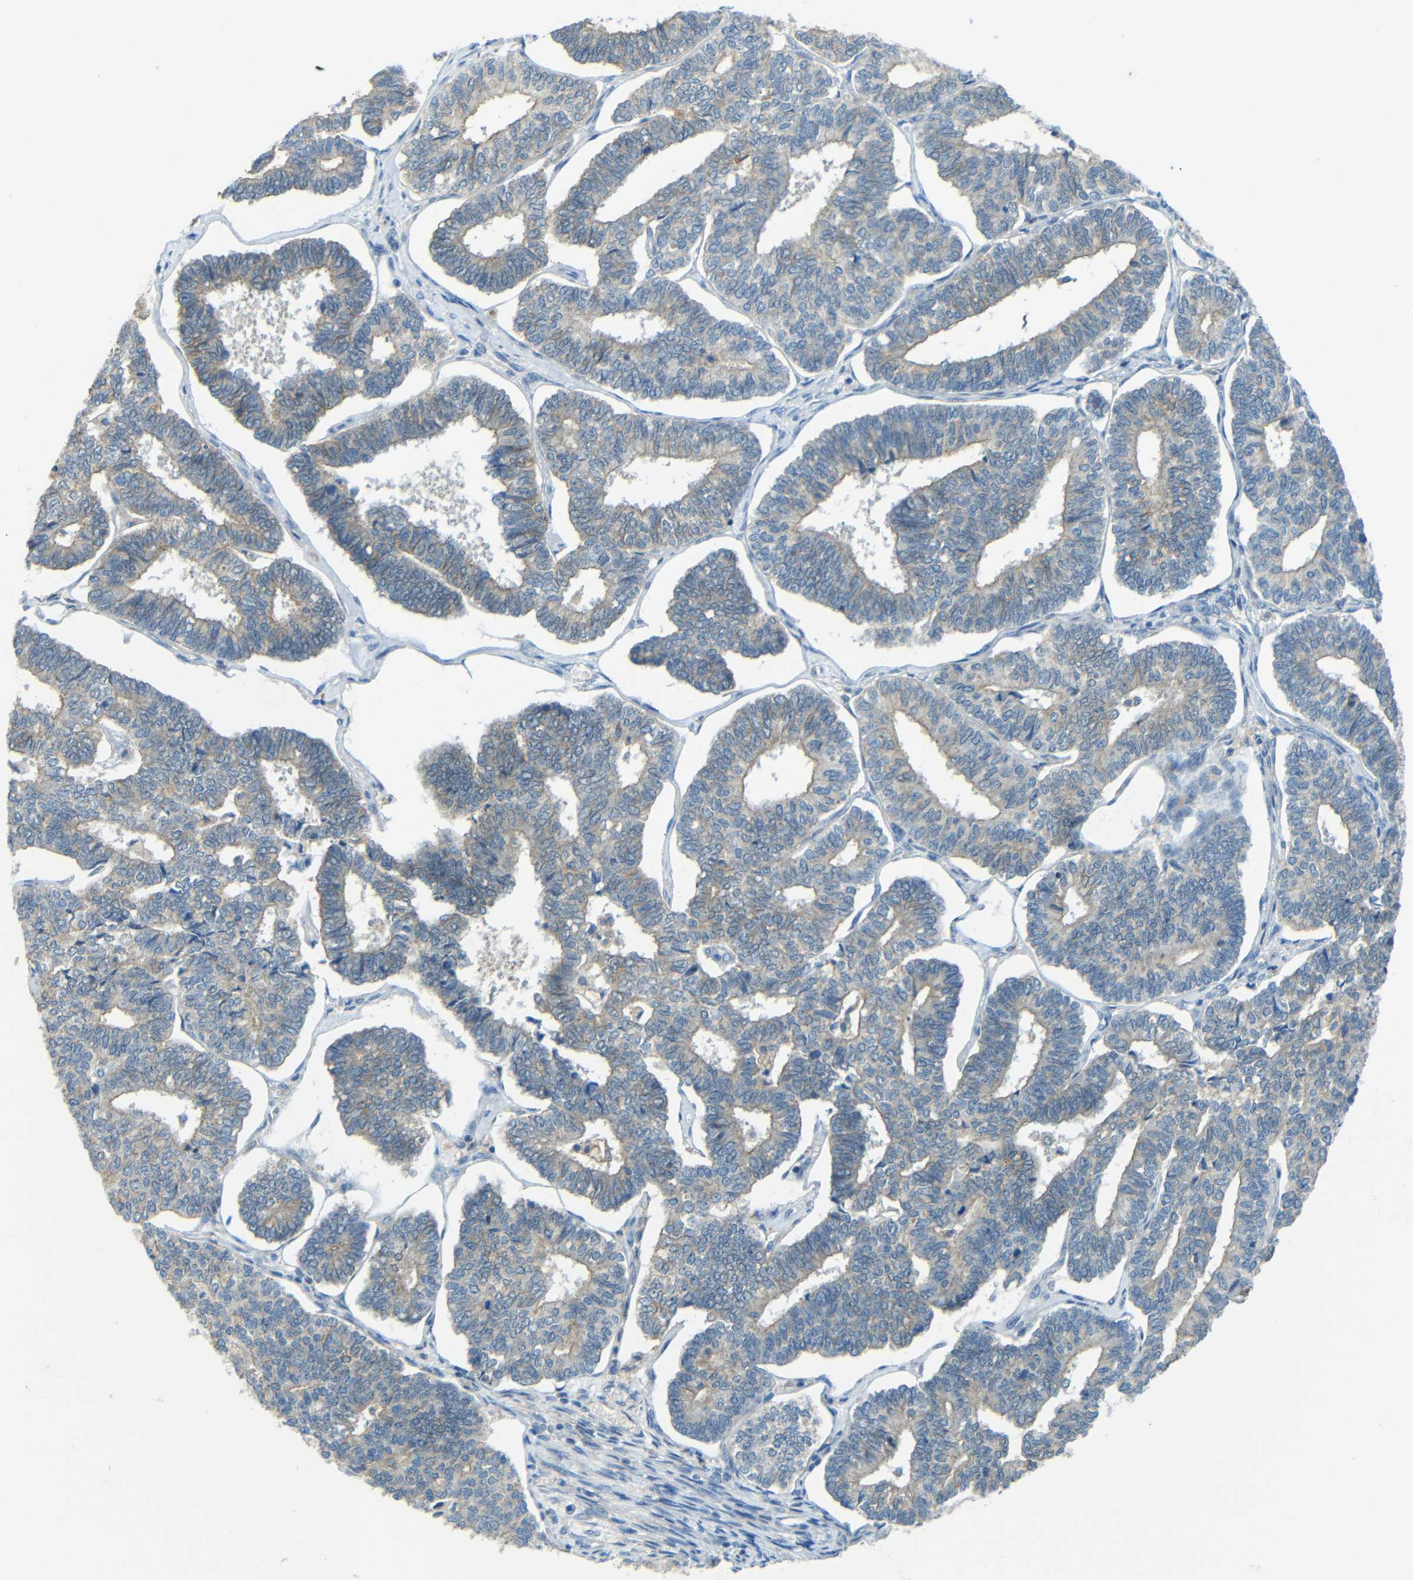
{"staining": {"intensity": "weak", "quantity": "25%-75%", "location": "cytoplasmic/membranous"}, "tissue": "endometrial cancer", "cell_type": "Tumor cells", "image_type": "cancer", "snomed": [{"axis": "morphology", "description": "Adenocarcinoma, NOS"}, {"axis": "topography", "description": "Endometrium"}], "caption": "Adenocarcinoma (endometrial) stained with a protein marker displays weak staining in tumor cells.", "gene": "CYP26B1", "patient": {"sex": "female", "age": 70}}